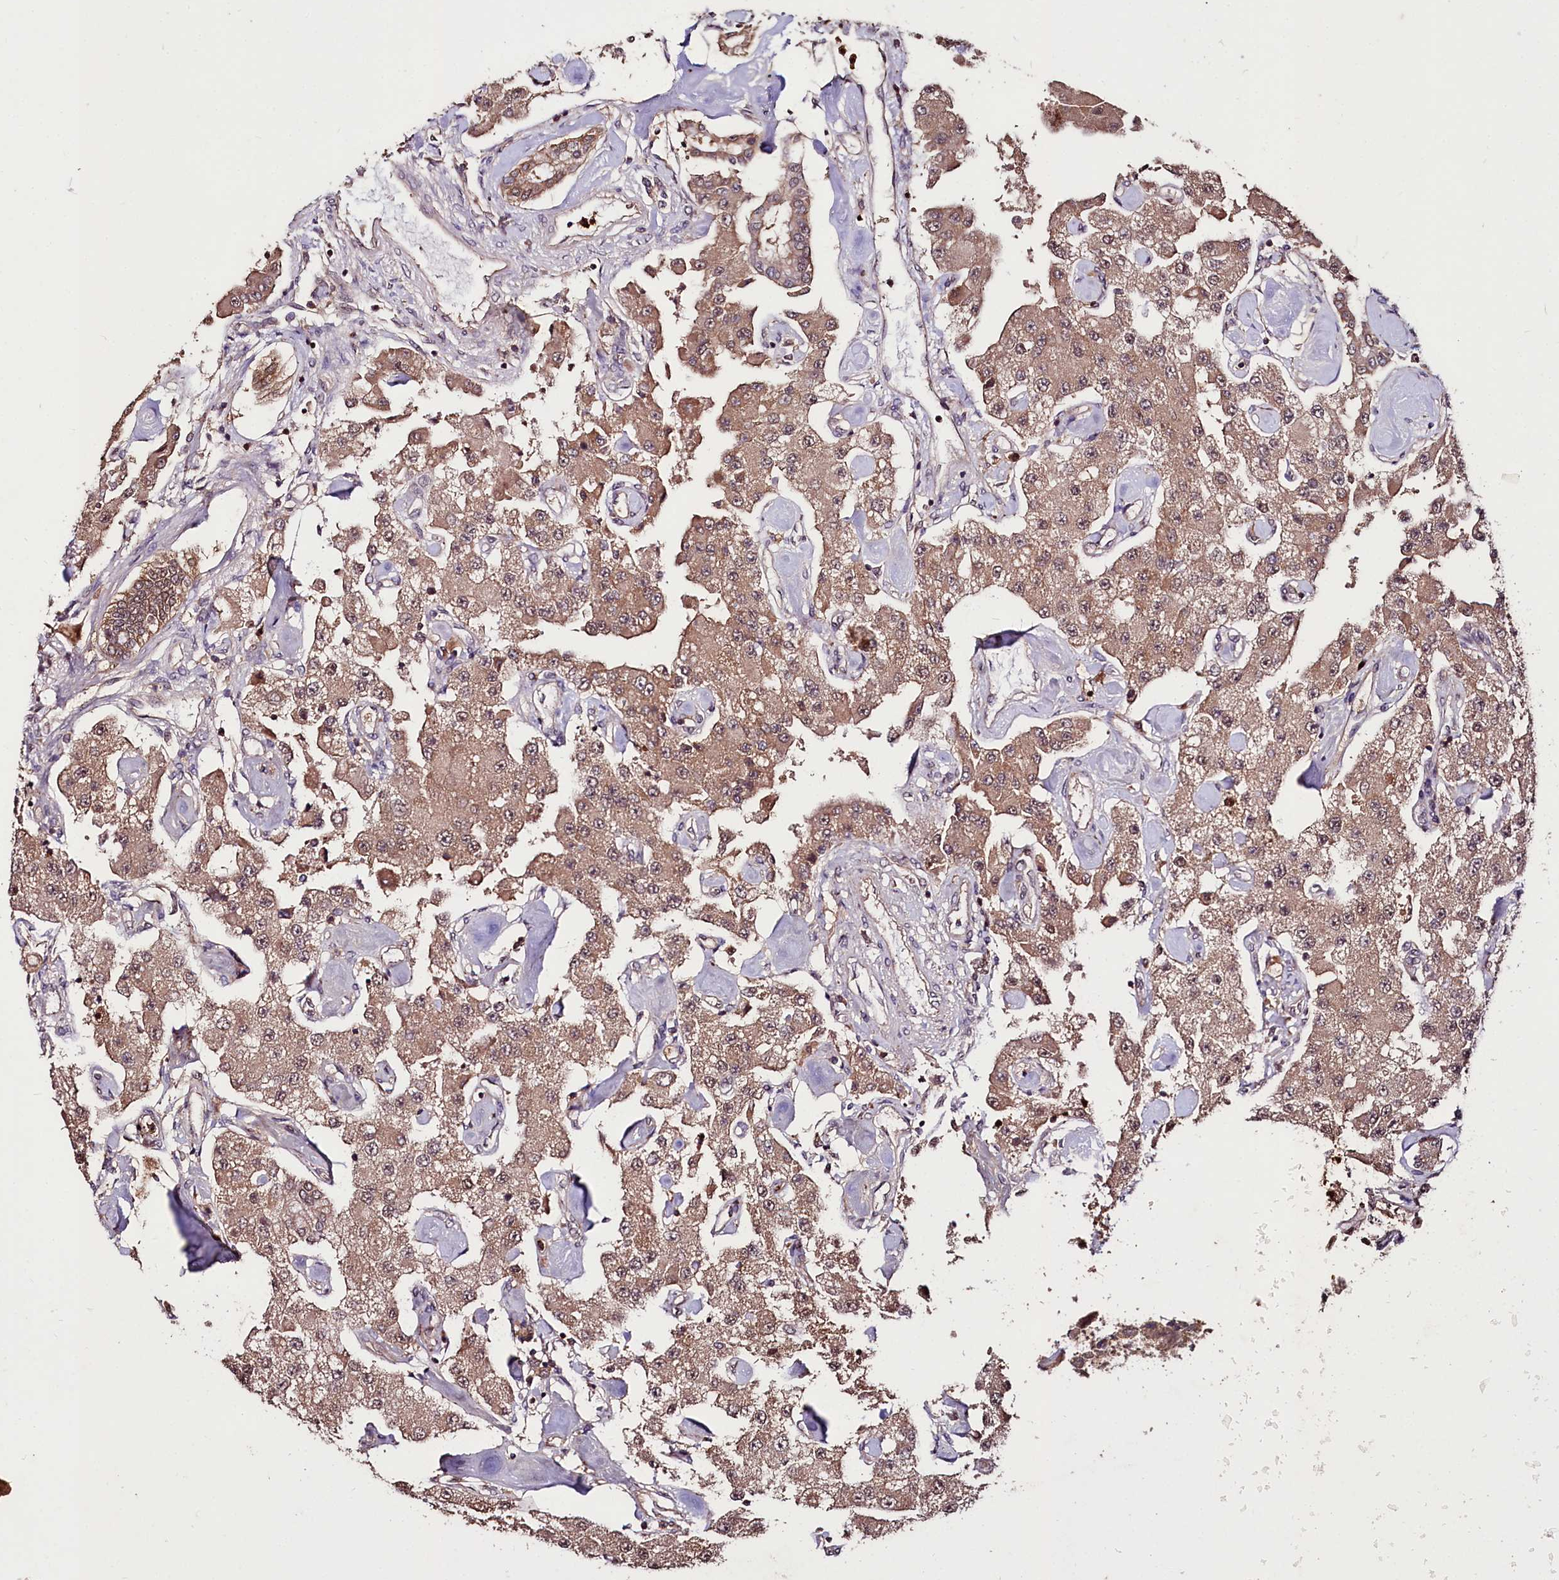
{"staining": {"intensity": "moderate", "quantity": ">75%", "location": "cytoplasmic/membranous"}, "tissue": "carcinoid", "cell_type": "Tumor cells", "image_type": "cancer", "snomed": [{"axis": "morphology", "description": "Carcinoid, malignant, NOS"}, {"axis": "topography", "description": "Pancreas"}], "caption": "Moderate cytoplasmic/membranous positivity for a protein is seen in approximately >75% of tumor cells of carcinoid using immunohistochemistry.", "gene": "KLRB1", "patient": {"sex": "male", "age": 41}}